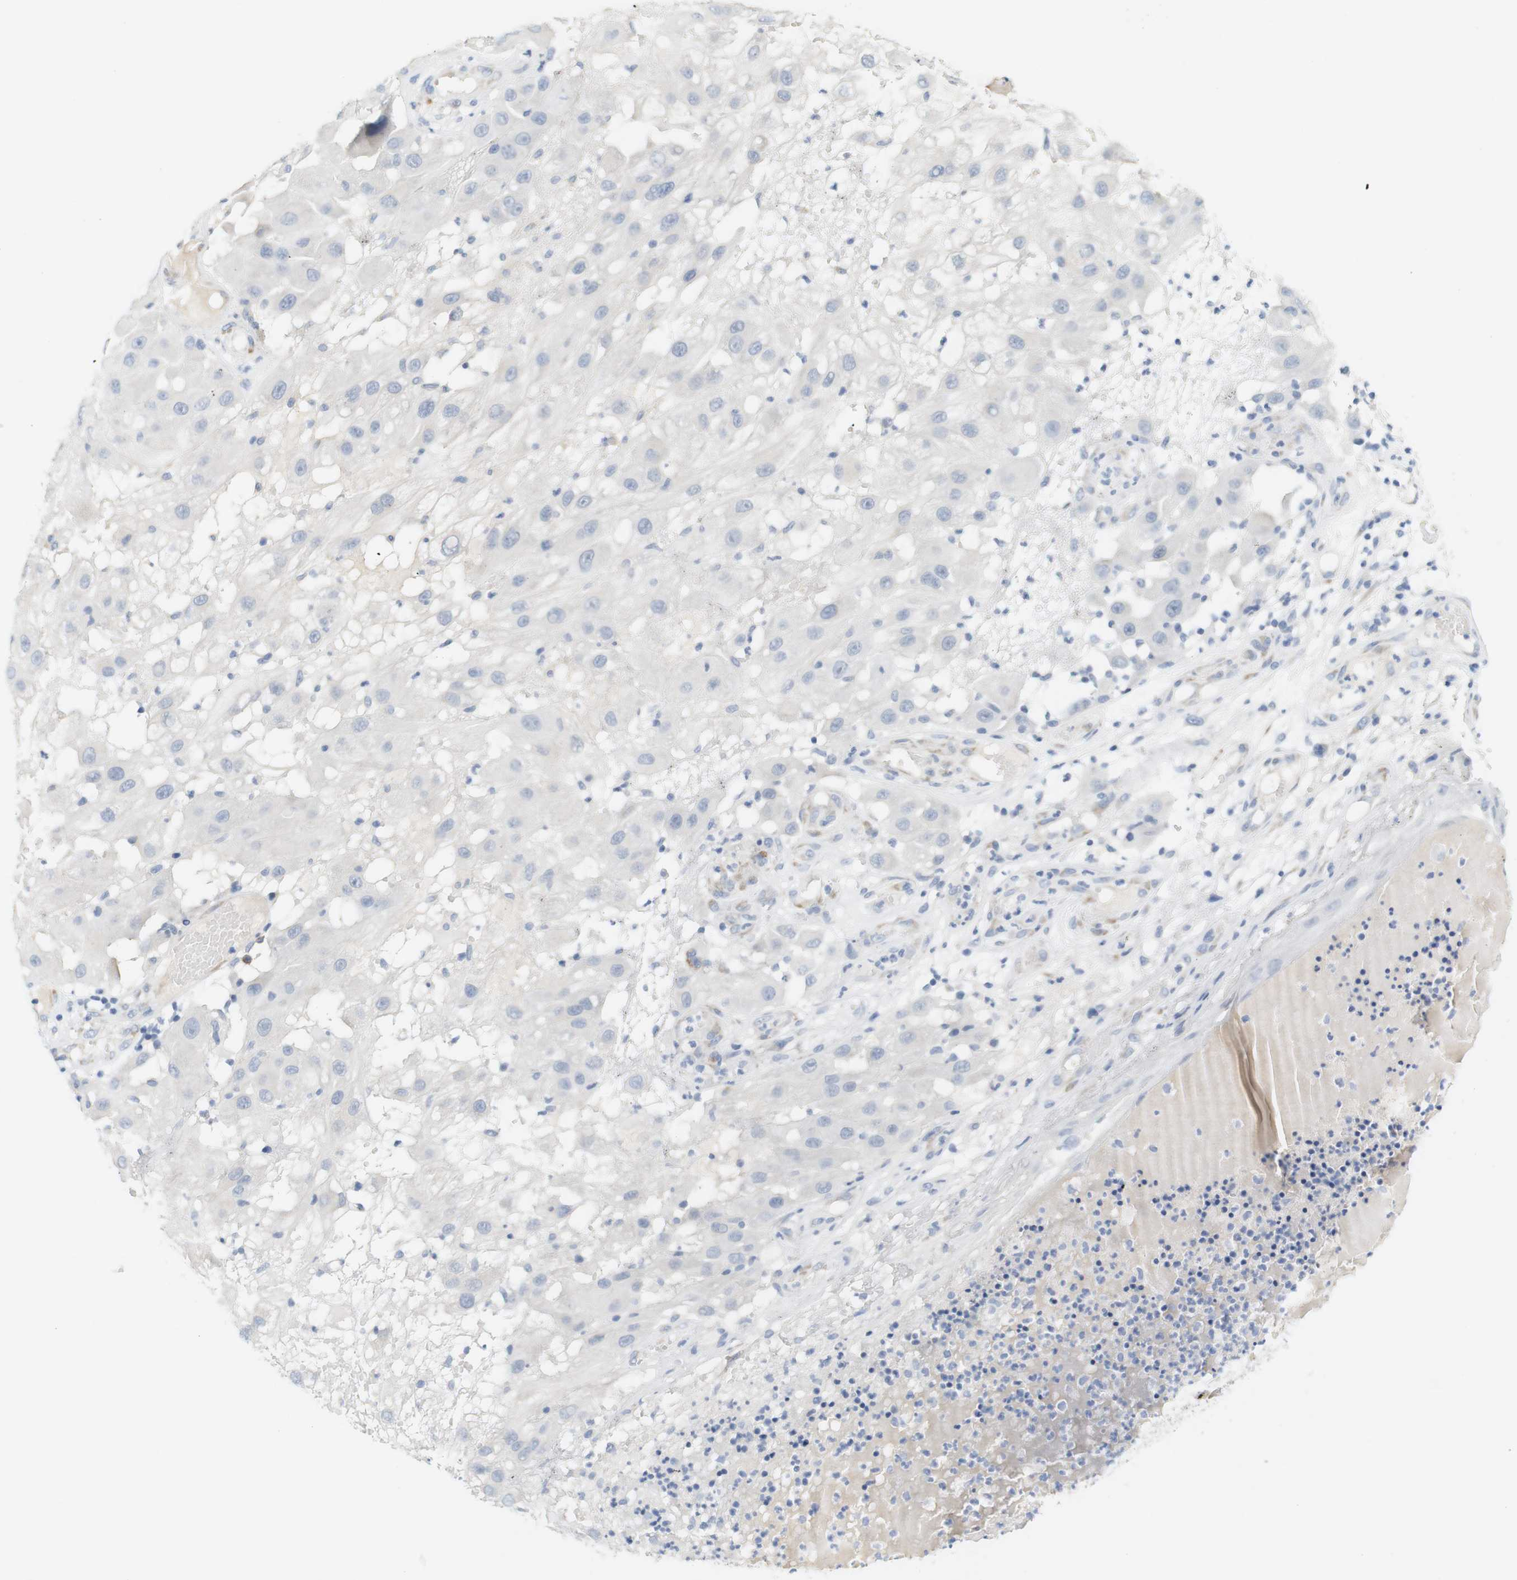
{"staining": {"intensity": "negative", "quantity": "none", "location": "none"}, "tissue": "melanoma", "cell_type": "Tumor cells", "image_type": "cancer", "snomed": [{"axis": "morphology", "description": "Malignant melanoma, NOS"}, {"axis": "topography", "description": "Skin"}], "caption": "This is an IHC histopathology image of malignant melanoma. There is no staining in tumor cells.", "gene": "RGS9", "patient": {"sex": "female", "age": 81}}